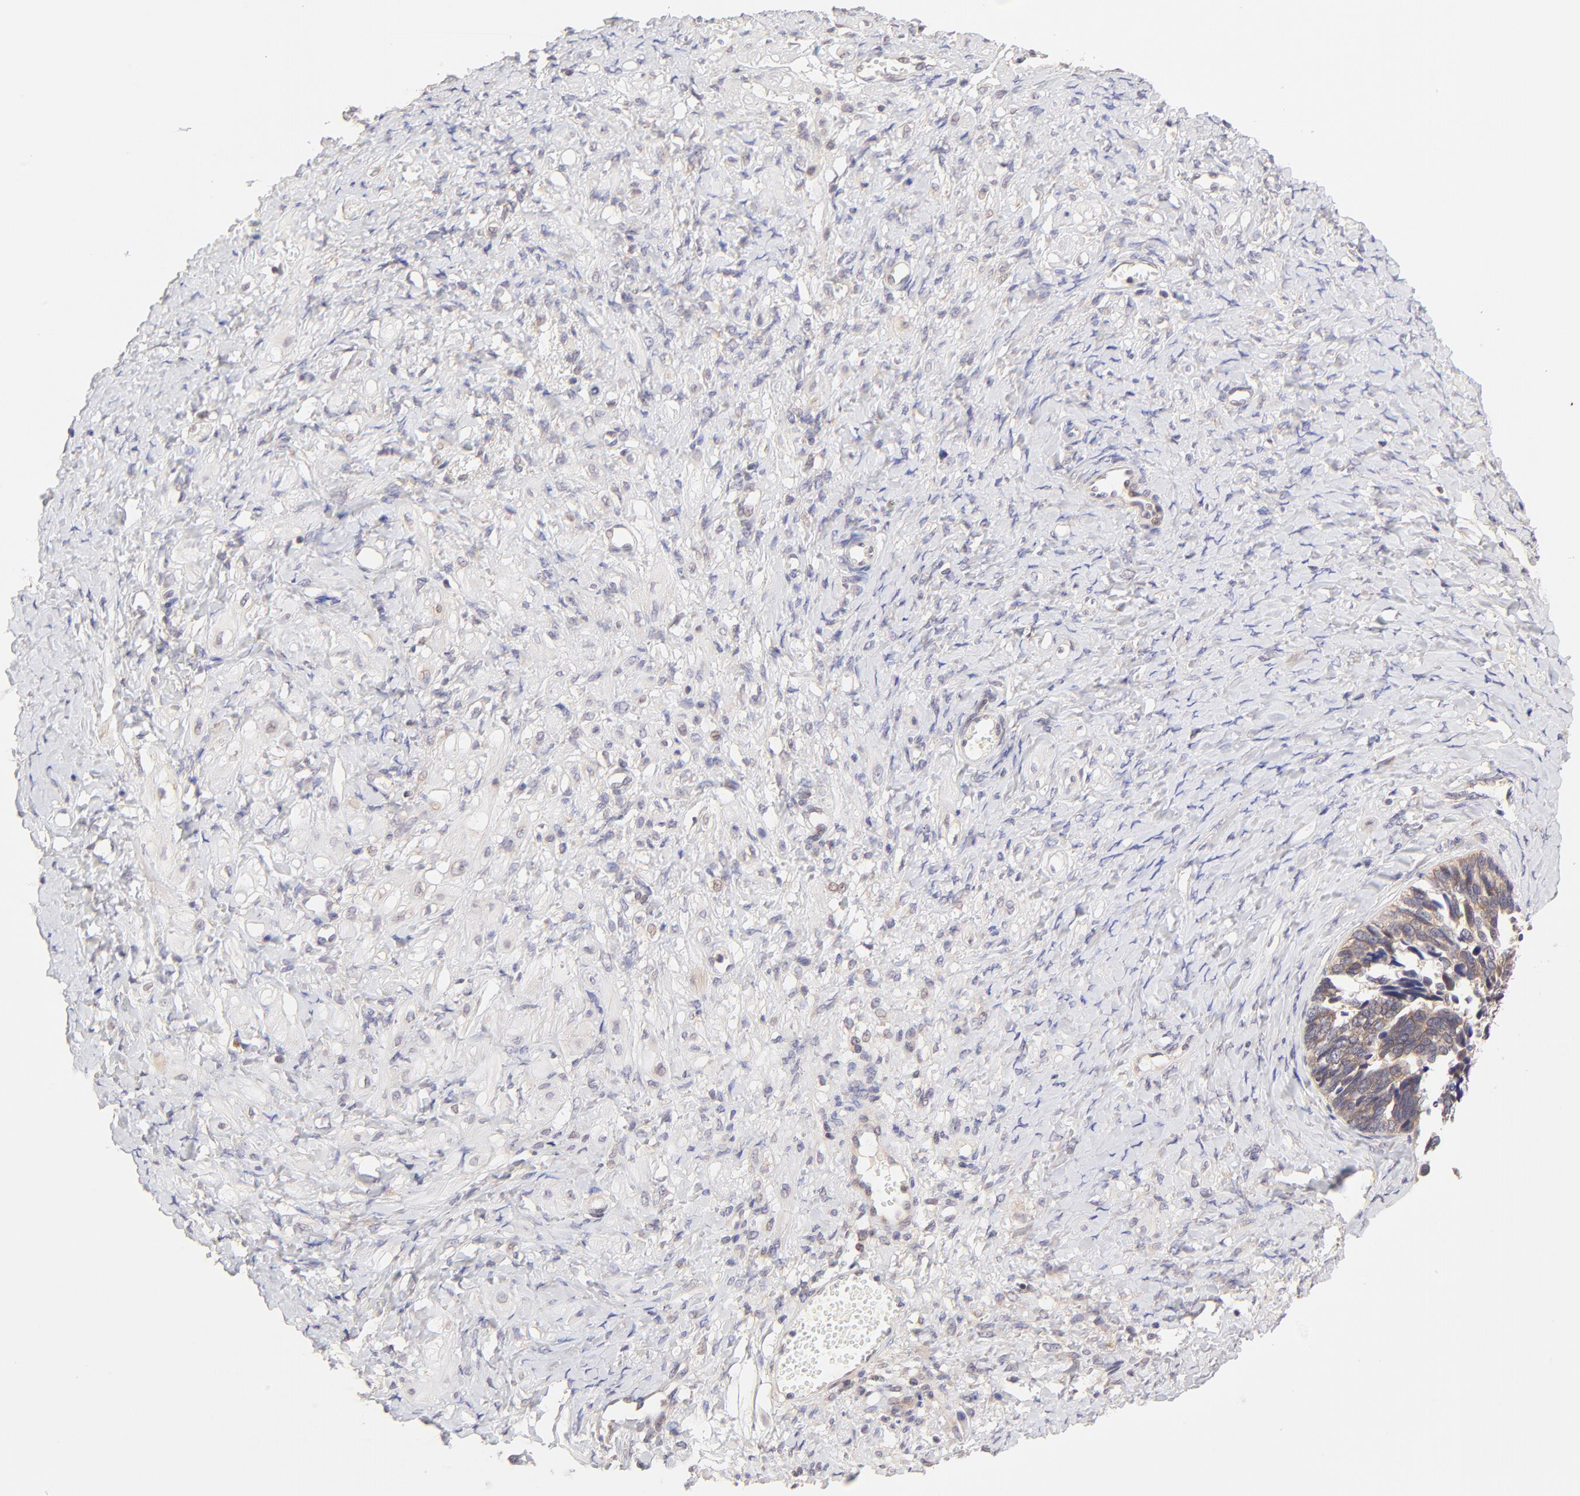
{"staining": {"intensity": "moderate", "quantity": ">75%", "location": "cytoplasmic/membranous"}, "tissue": "ovarian cancer", "cell_type": "Tumor cells", "image_type": "cancer", "snomed": [{"axis": "morphology", "description": "Cystadenocarcinoma, serous, NOS"}, {"axis": "topography", "description": "Ovary"}], "caption": "Protein expression analysis of ovarian cancer (serous cystadenocarcinoma) reveals moderate cytoplasmic/membranous positivity in approximately >75% of tumor cells.", "gene": "TNRC6B", "patient": {"sex": "female", "age": 77}}